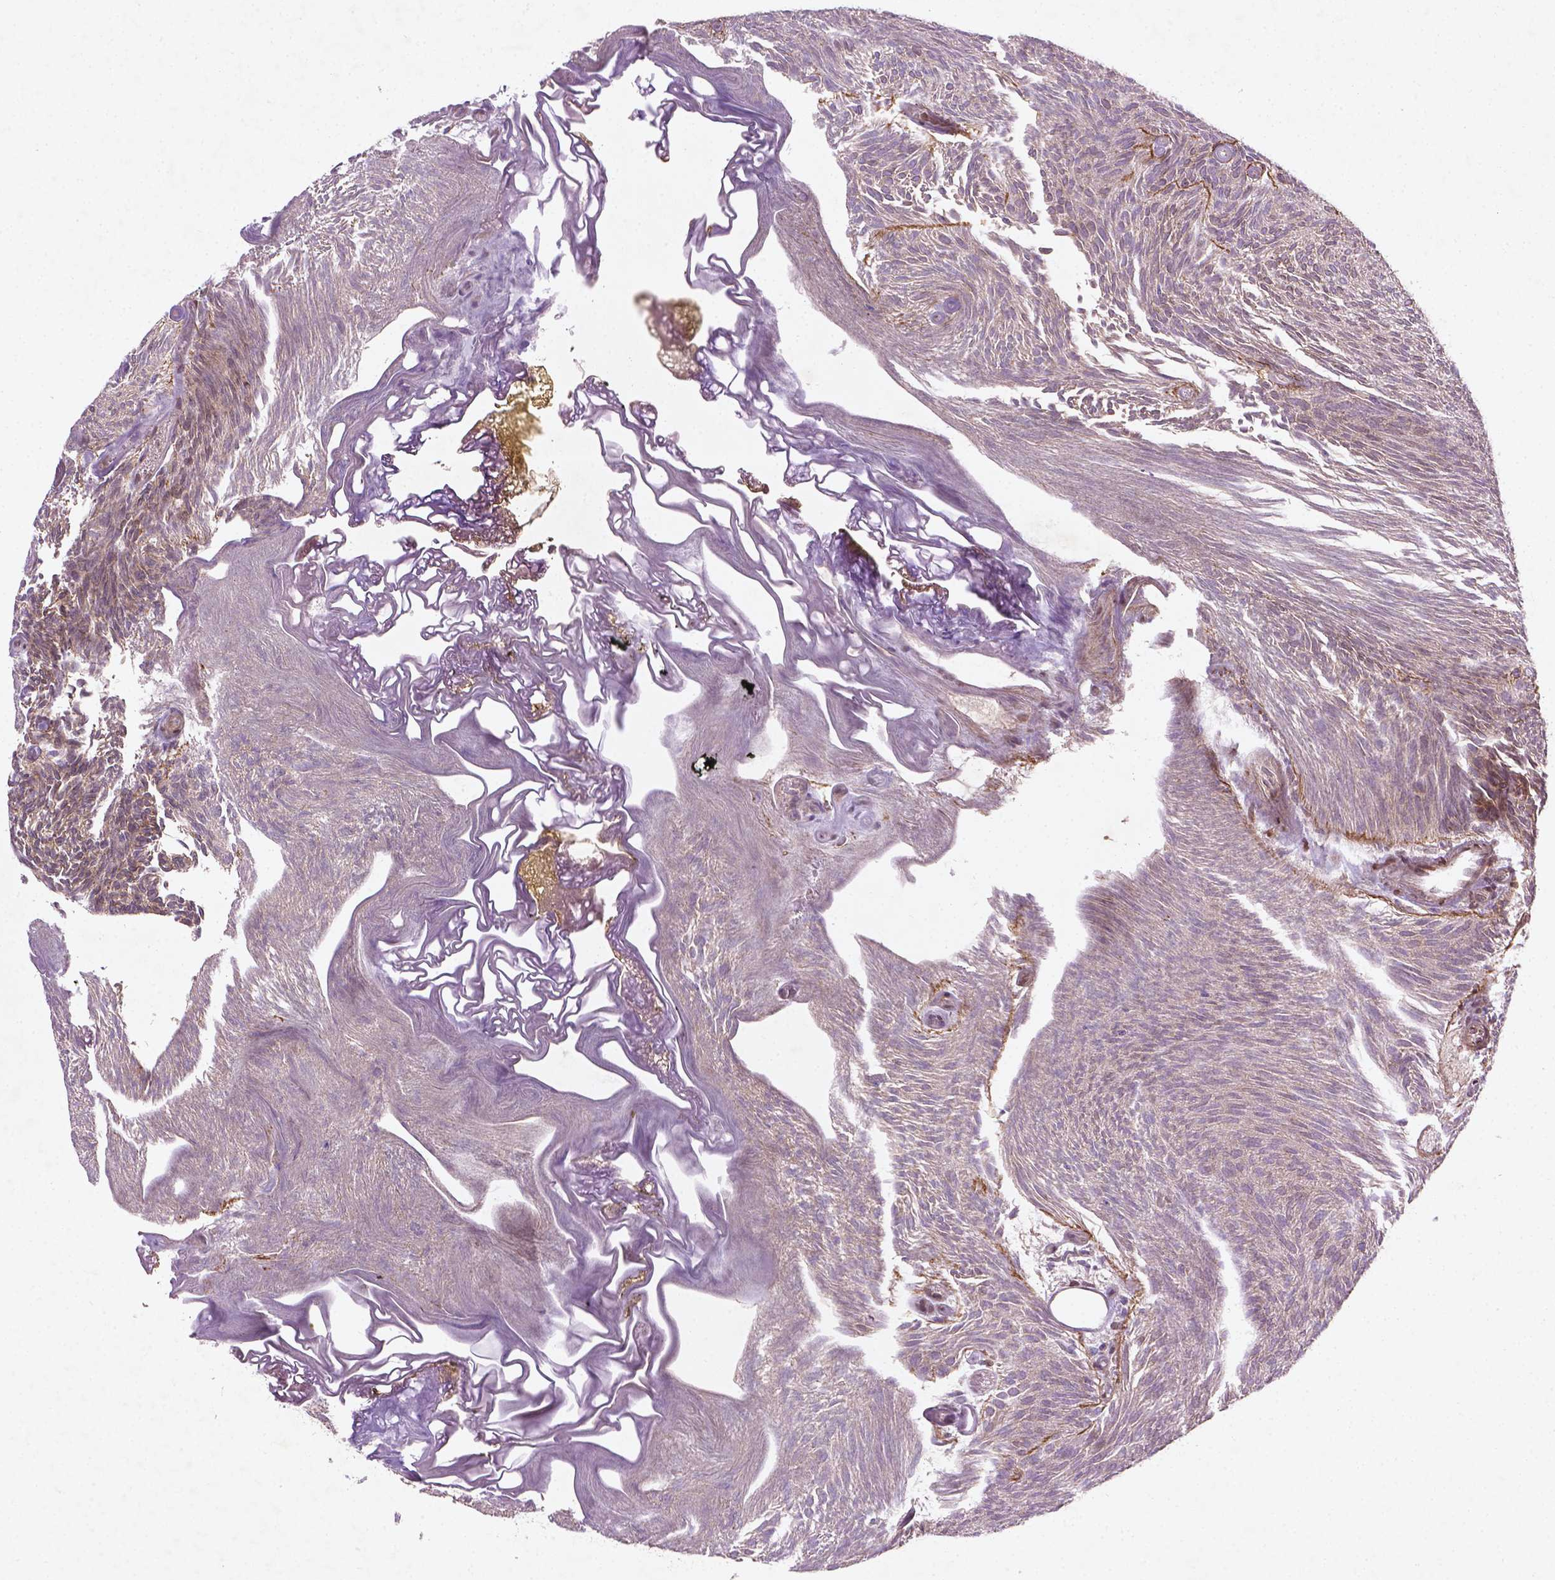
{"staining": {"intensity": "weak", "quantity": "25%-75%", "location": "cytoplasmic/membranous"}, "tissue": "urothelial cancer", "cell_type": "Tumor cells", "image_type": "cancer", "snomed": [{"axis": "morphology", "description": "Urothelial carcinoma, Low grade"}, {"axis": "topography", "description": "Urinary bladder"}], "caption": "This image shows immunohistochemistry staining of low-grade urothelial carcinoma, with low weak cytoplasmic/membranous positivity in about 25%-75% of tumor cells.", "gene": "TCHP", "patient": {"sex": "male", "age": 77}}